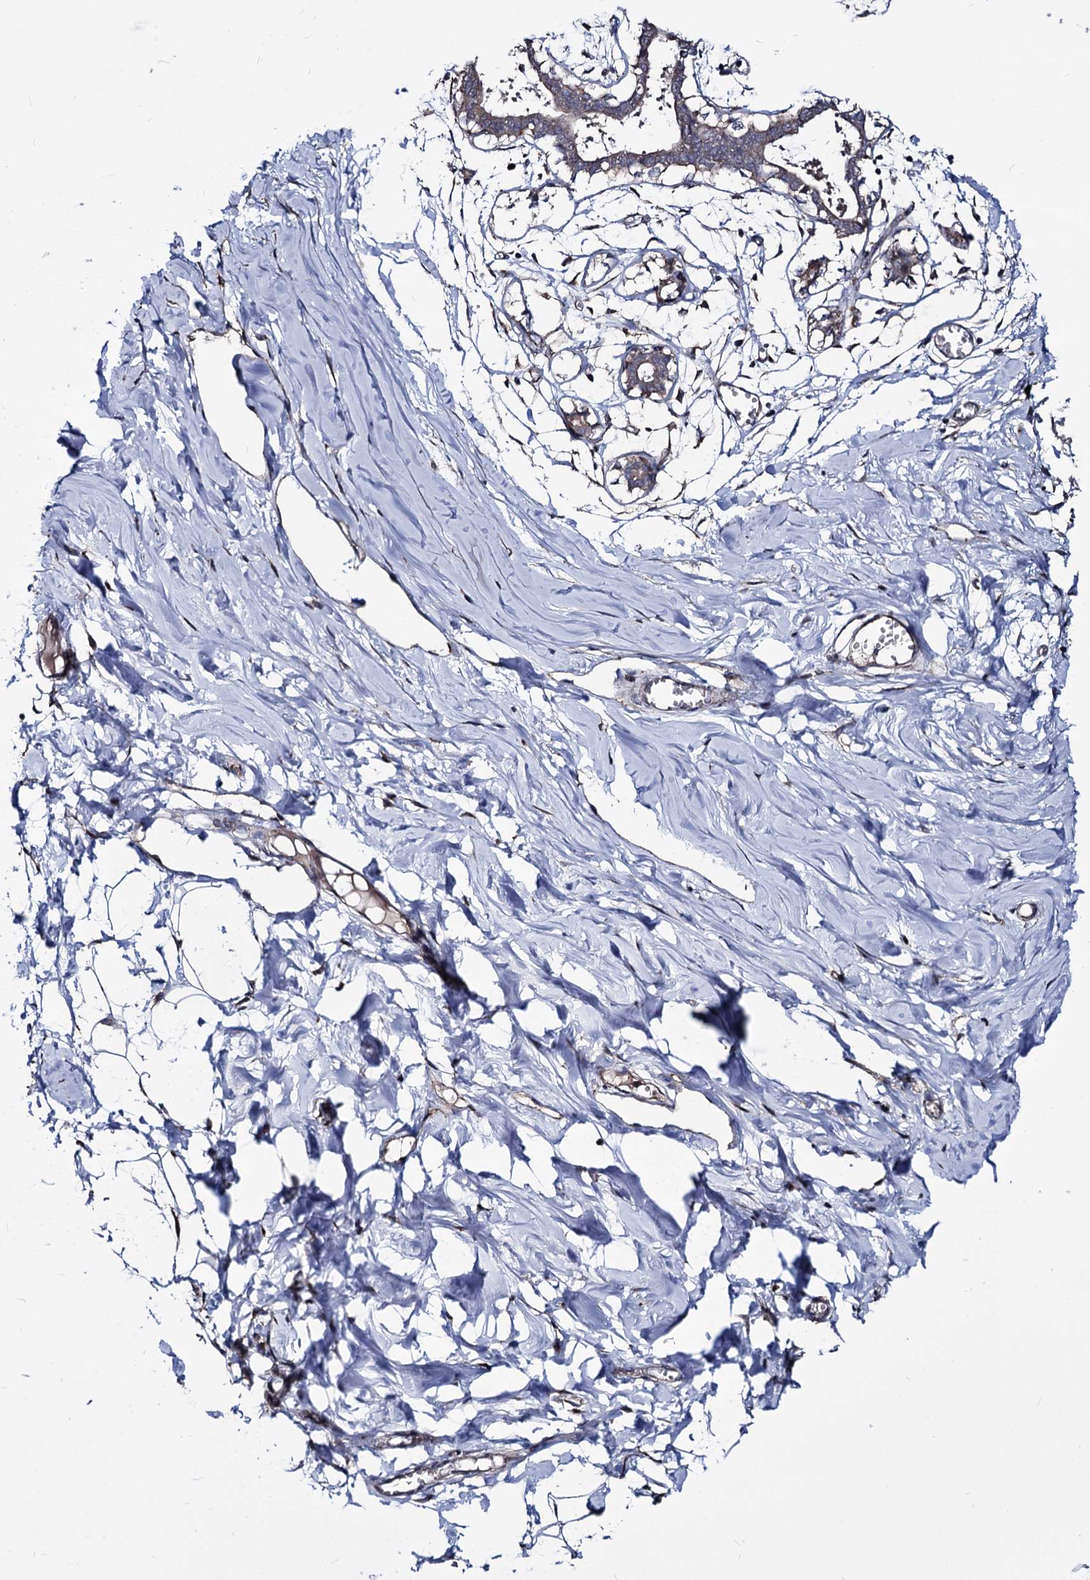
{"staining": {"intensity": "negative", "quantity": "none", "location": "none"}, "tissue": "breast", "cell_type": "Adipocytes", "image_type": "normal", "snomed": [{"axis": "morphology", "description": "Normal tissue, NOS"}, {"axis": "topography", "description": "Breast"}], "caption": "High magnification brightfield microscopy of benign breast stained with DAB (brown) and counterstained with hematoxylin (blue): adipocytes show no significant staining.", "gene": "SMAGP", "patient": {"sex": "female", "age": 27}}